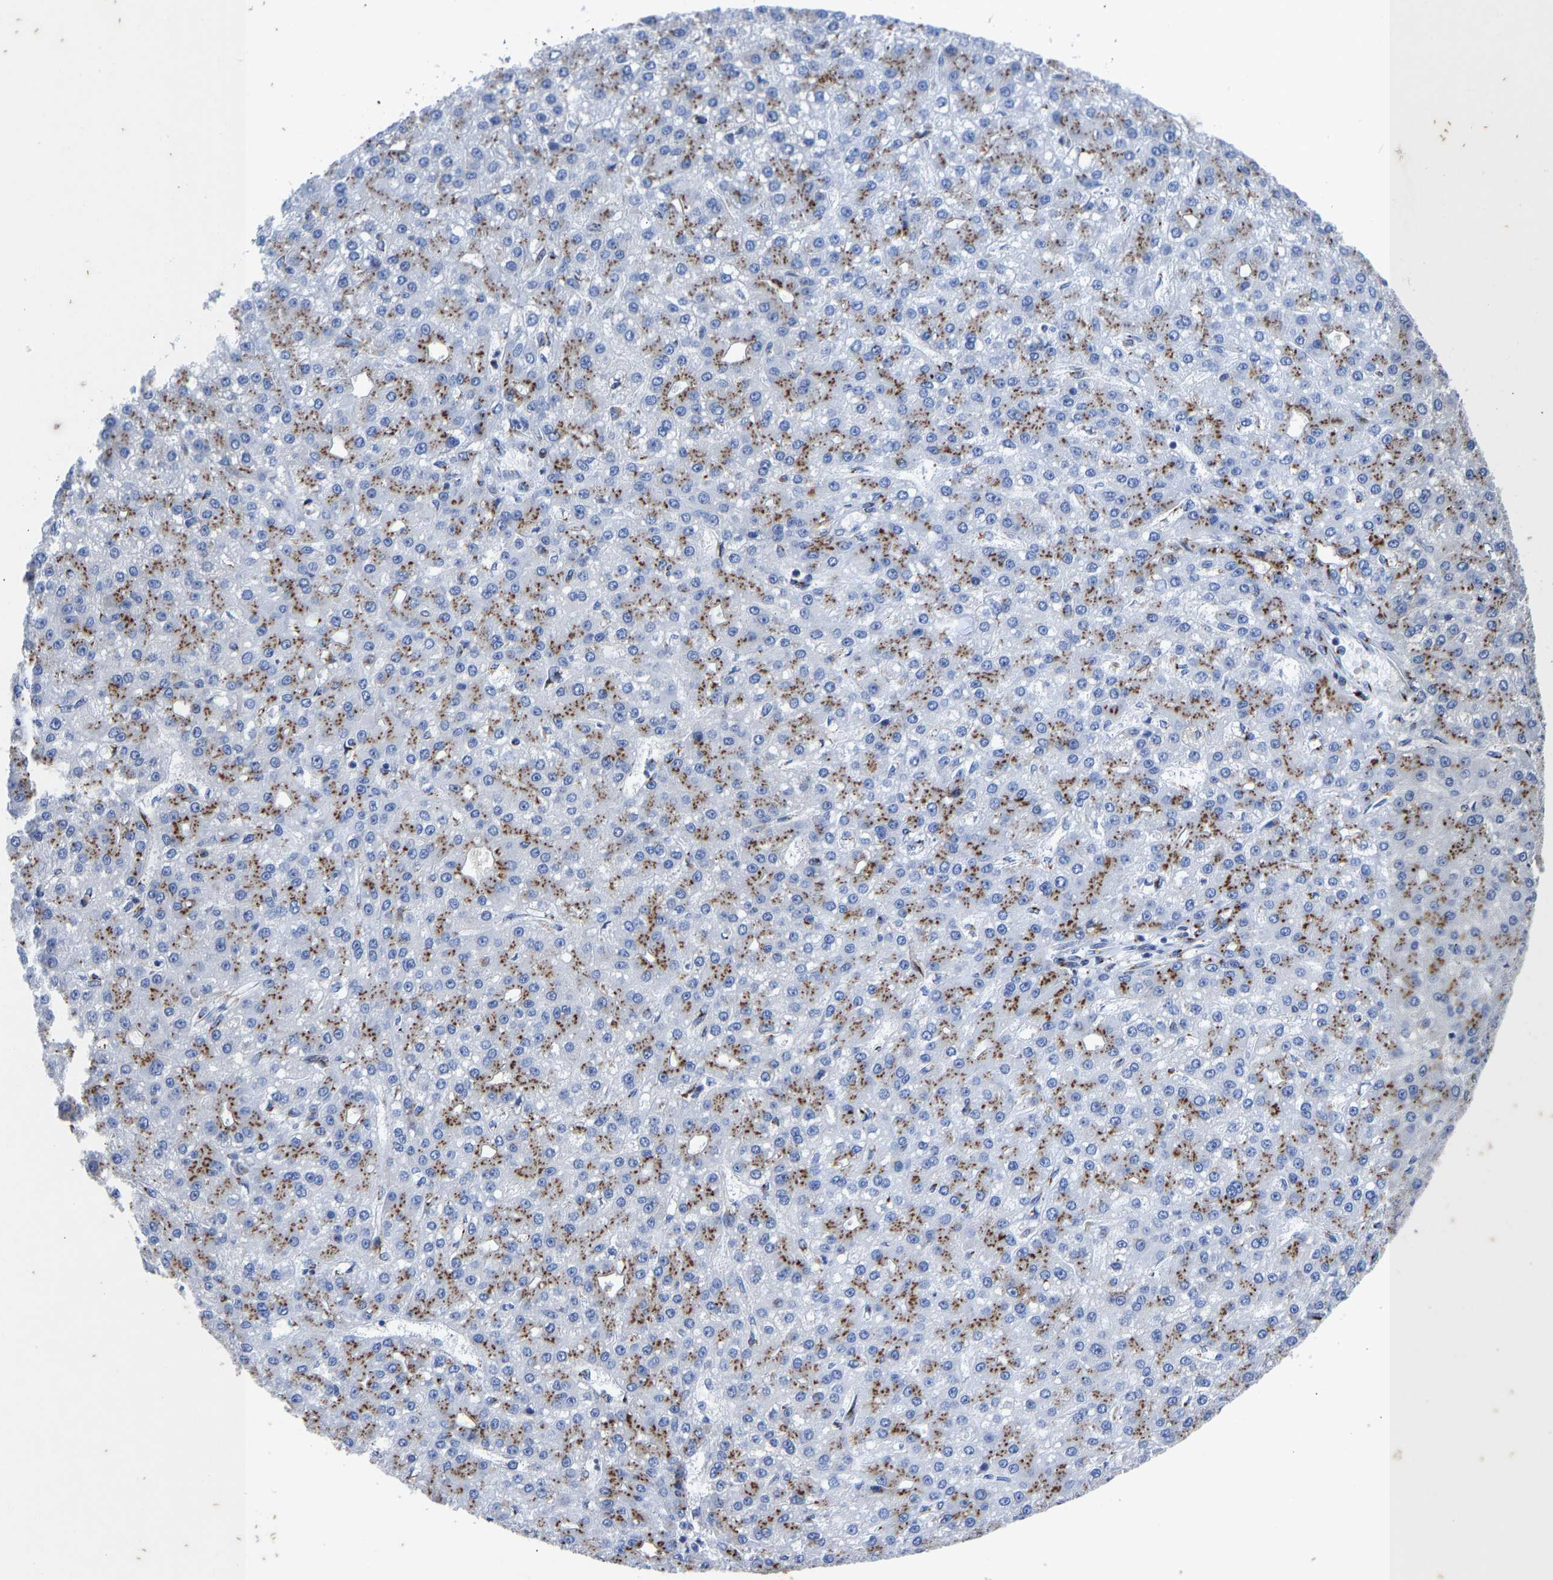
{"staining": {"intensity": "moderate", "quantity": "25%-75%", "location": "cytoplasmic/membranous"}, "tissue": "liver cancer", "cell_type": "Tumor cells", "image_type": "cancer", "snomed": [{"axis": "morphology", "description": "Carcinoma, Hepatocellular, NOS"}, {"axis": "topography", "description": "Liver"}], "caption": "Protein staining reveals moderate cytoplasmic/membranous expression in approximately 25%-75% of tumor cells in liver cancer.", "gene": "TMEM87A", "patient": {"sex": "male", "age": 67}}